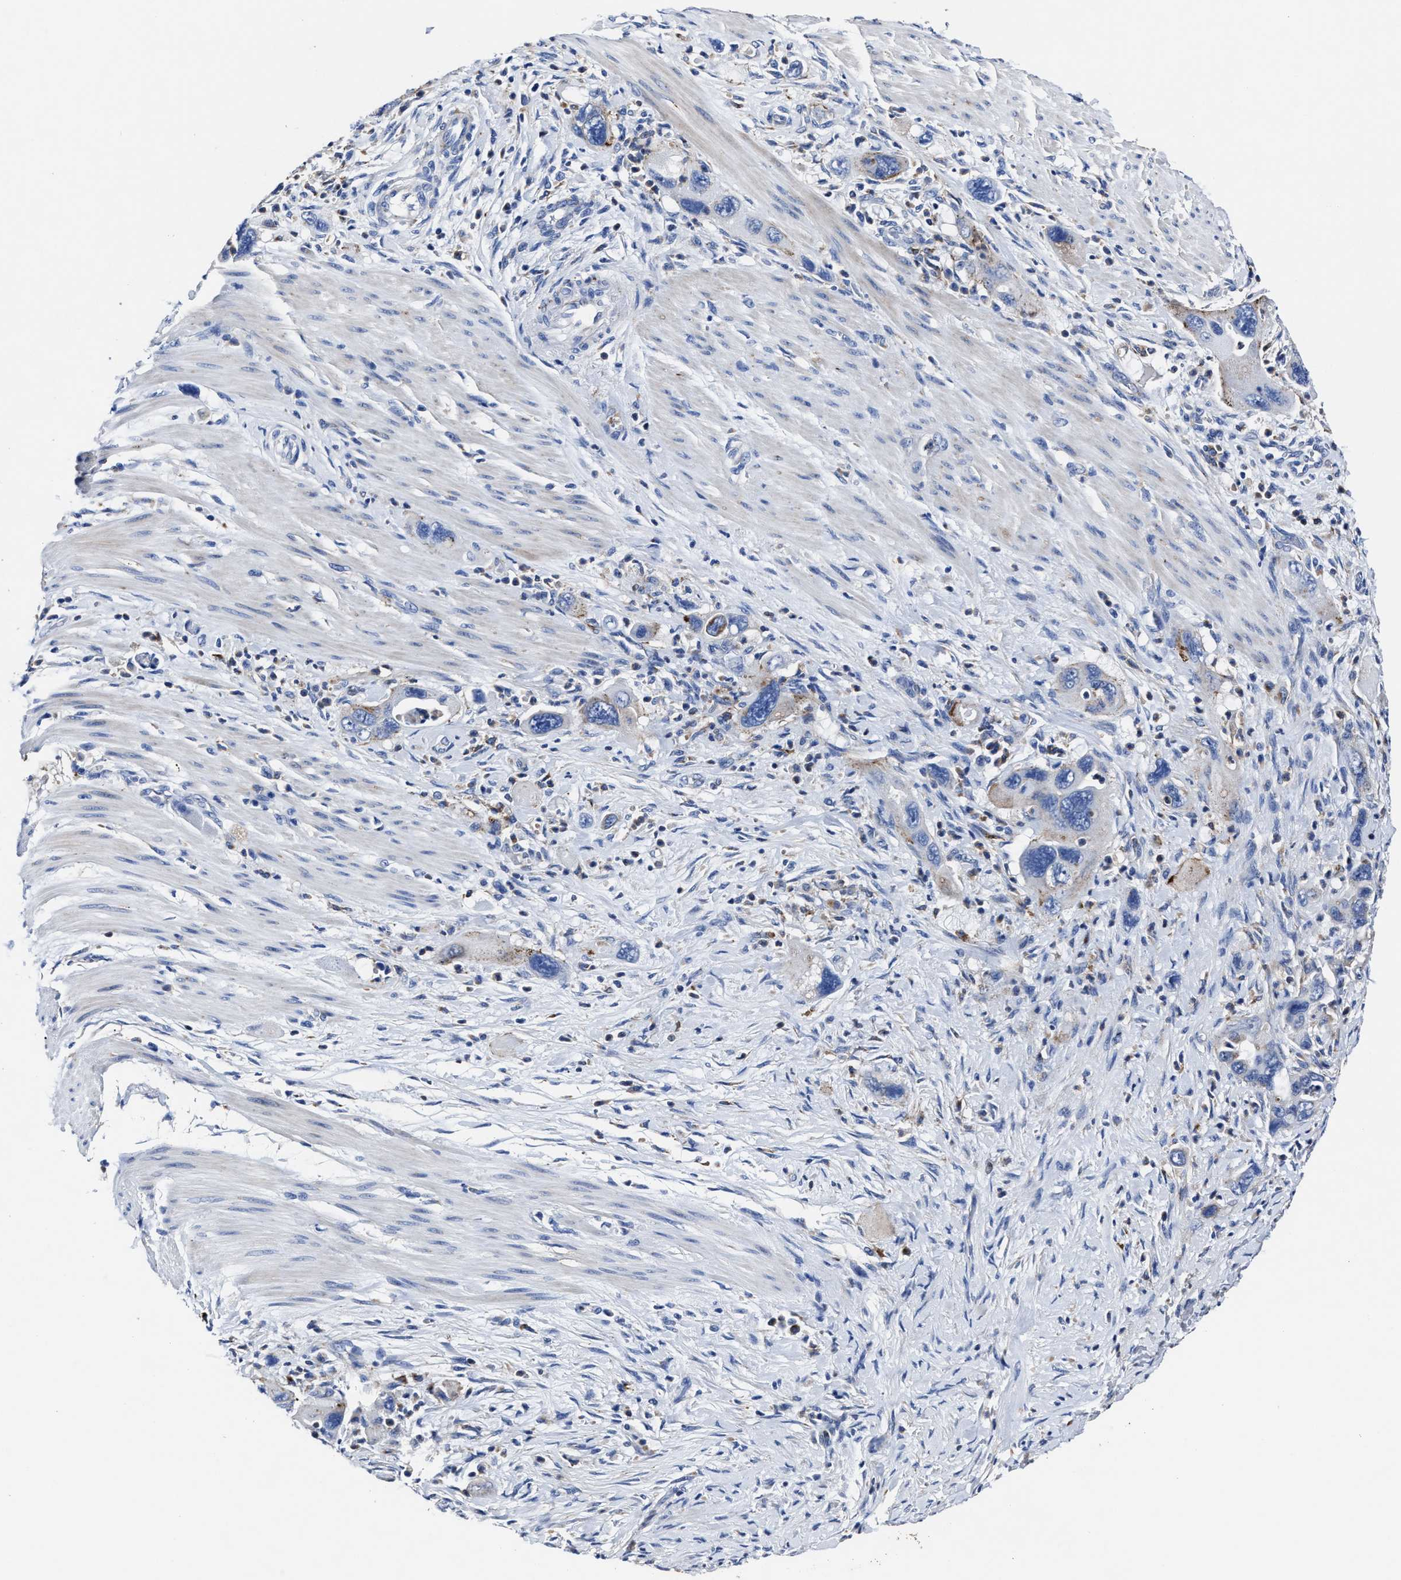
{"staining": {"intensity": "negative", "quantity": "none", "location": "none"}, "tissue": "pancreatic cancer", "cell_type": "Tumor cells", "image_type": "cancer", "snomed": [{"axis": "morphology", "description": "Adenocarcinoma, NOS"}, {"axis": "topography", "description": "Pancreas"}], "caption": "The micrograph demonstrates no significant positivity in tumor cells of pancreatic cancer (adenocarcinoma).", "gene": "LAMTOR4", "patient": {"sex": "female", "age": 70}}